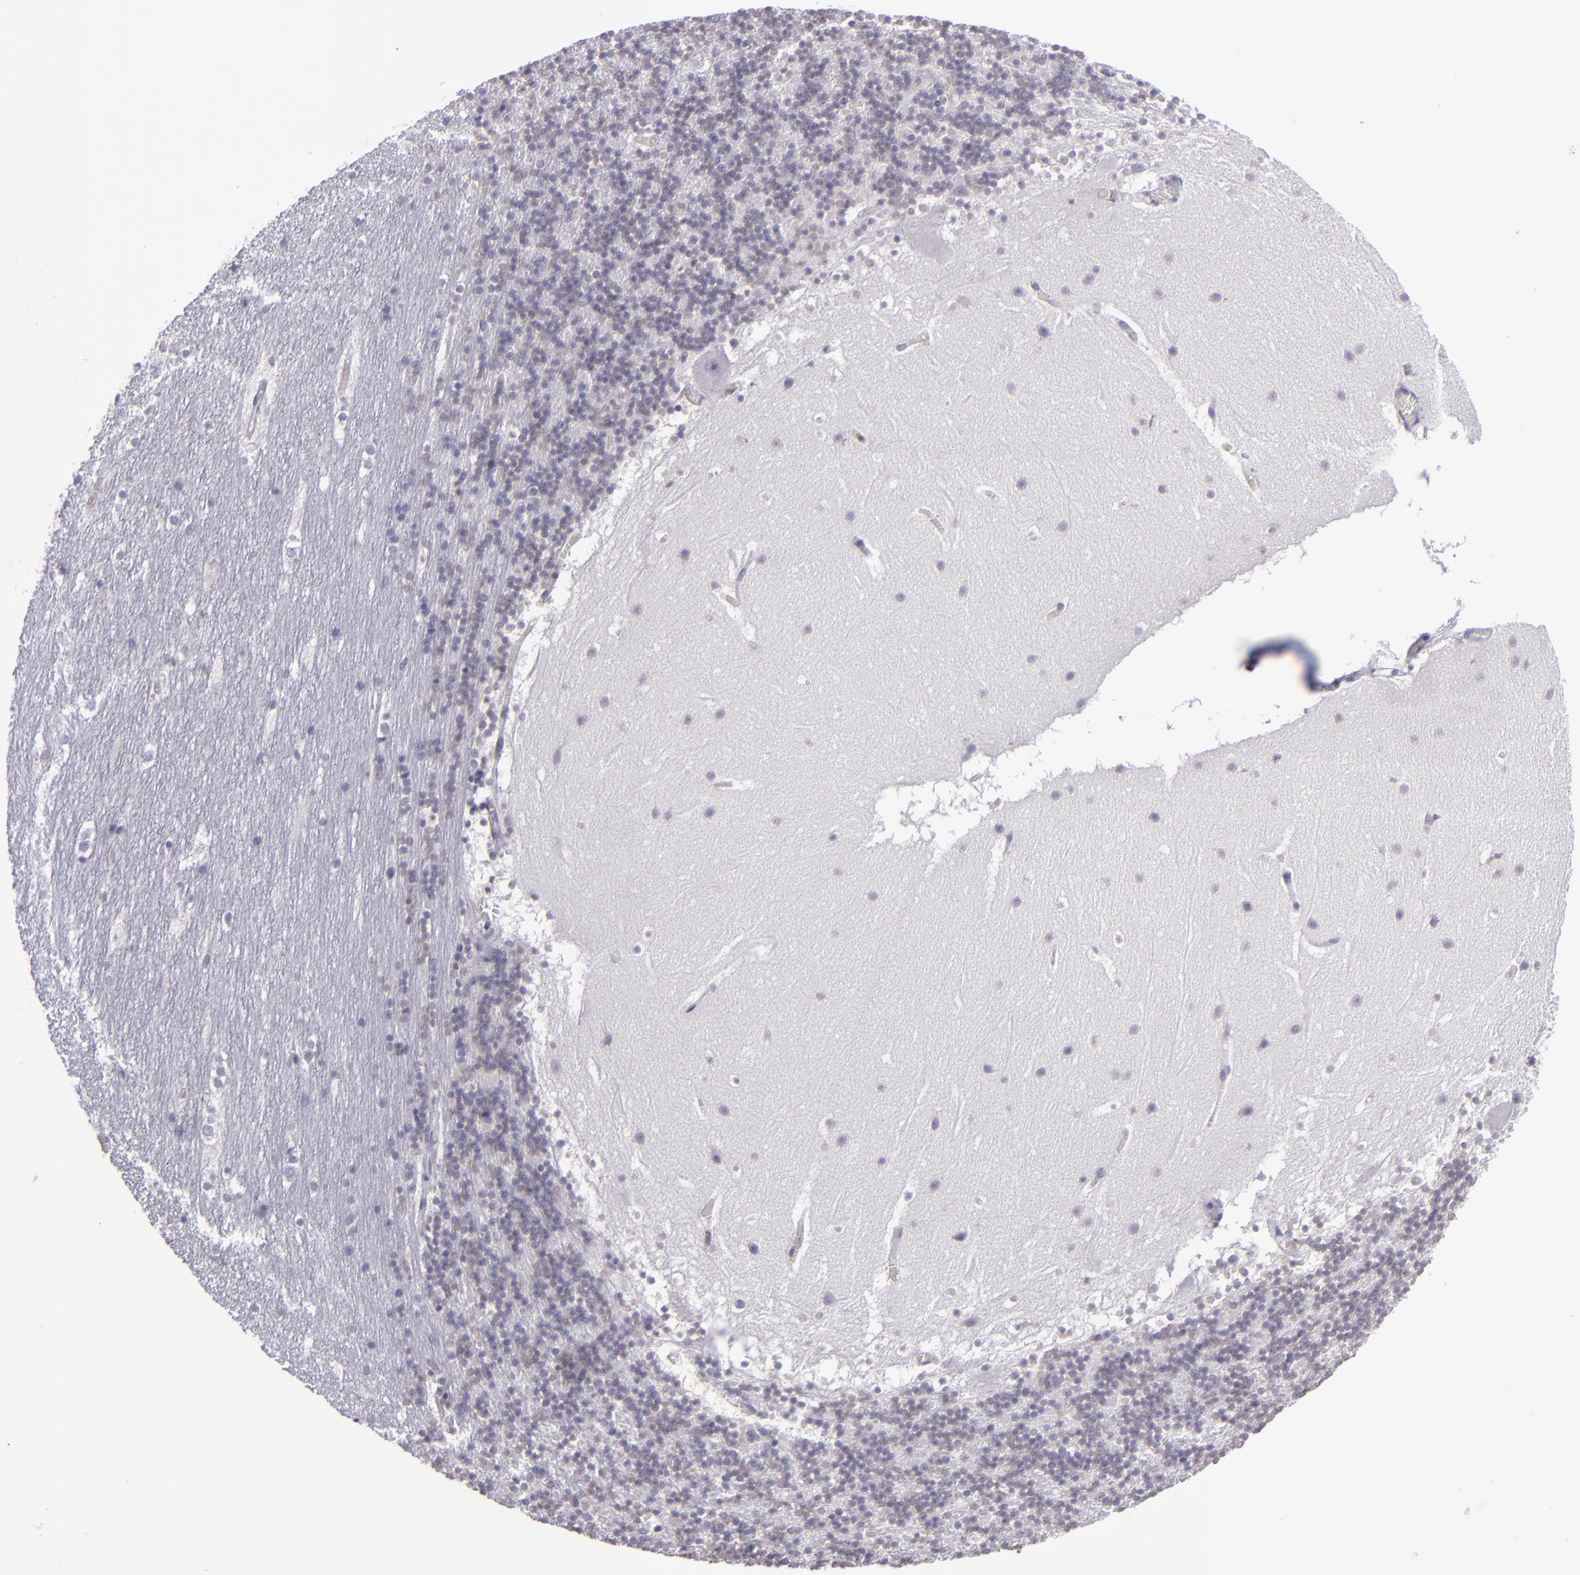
{"staining": {"intensity": "negative", "quantity": "none", "location": "none"}, "tissue": "cerebellum", "cell_type": "Cells in granular layer", "image_type": "normal", "snomed": [{"axis": "morphology", "description": "Normal tissue, NOS"}, {"axis": "topography", "description": "Cerebellum"}], "caption": "The photomicrograph reveals no staining of cells in granular layer in unremarkable cerebellum. (DAB (3,3'-diaminobenzidine) immunohistochemistry, high magnification).", "gene": "CD48", "patient": {"sex": "male", "age": 45}}